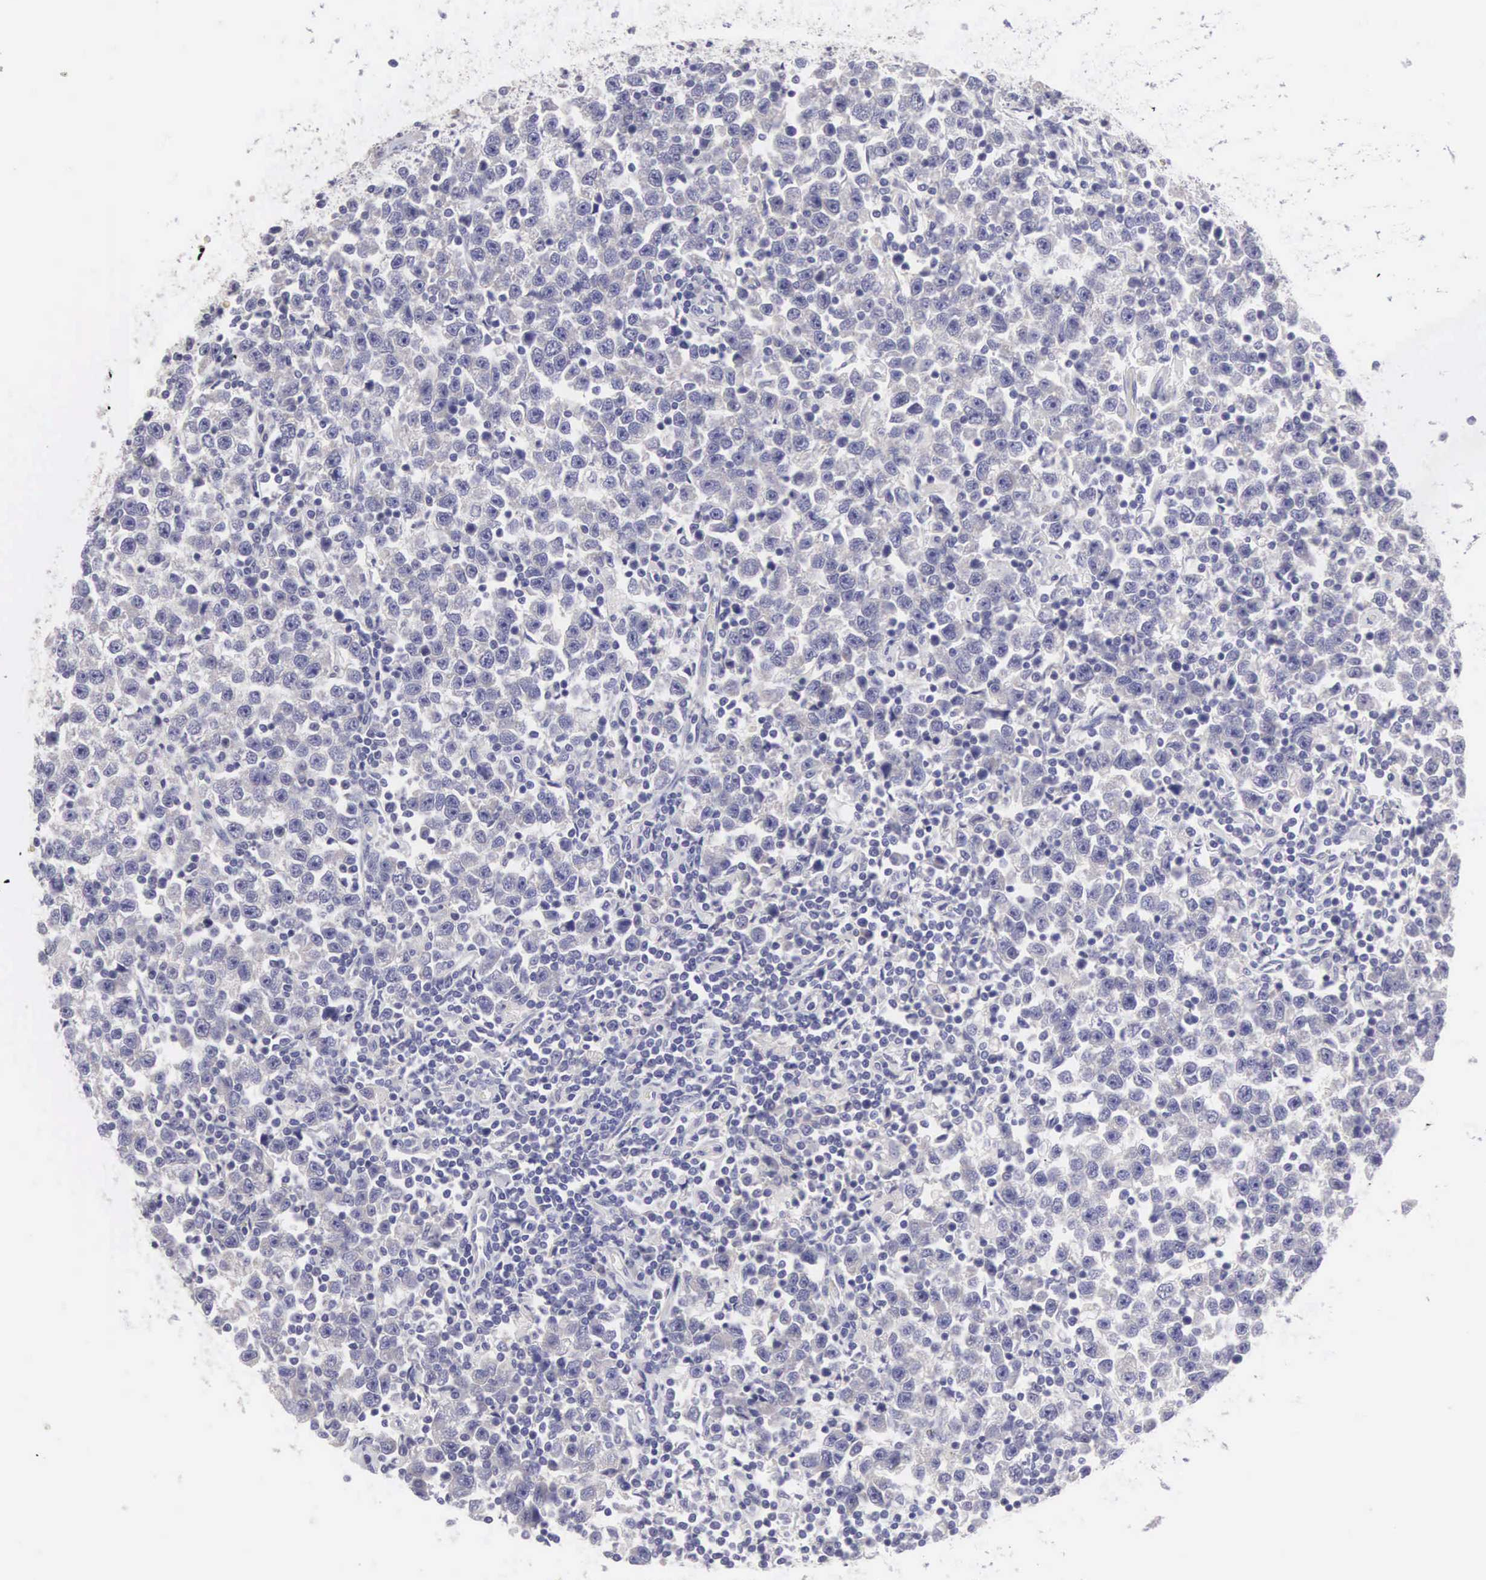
{"staining": {"intensity": "negative", "quantity": "none", "location": "none"}, "tissue": "testis cancer", "cell_type": "Tumor cells", "image_type": "cancer", "snomed": [{"axis": "morphology", "description": "Seminoma, NOS"}, {"axis": "topography", "description": "Testis"}], "caption": "Immunohistochemical staining of testis cancer exhibits no significant expression in tumor cells.", "gene": "SLITRK4", "patient": {"sex": "male", "age": 43}}